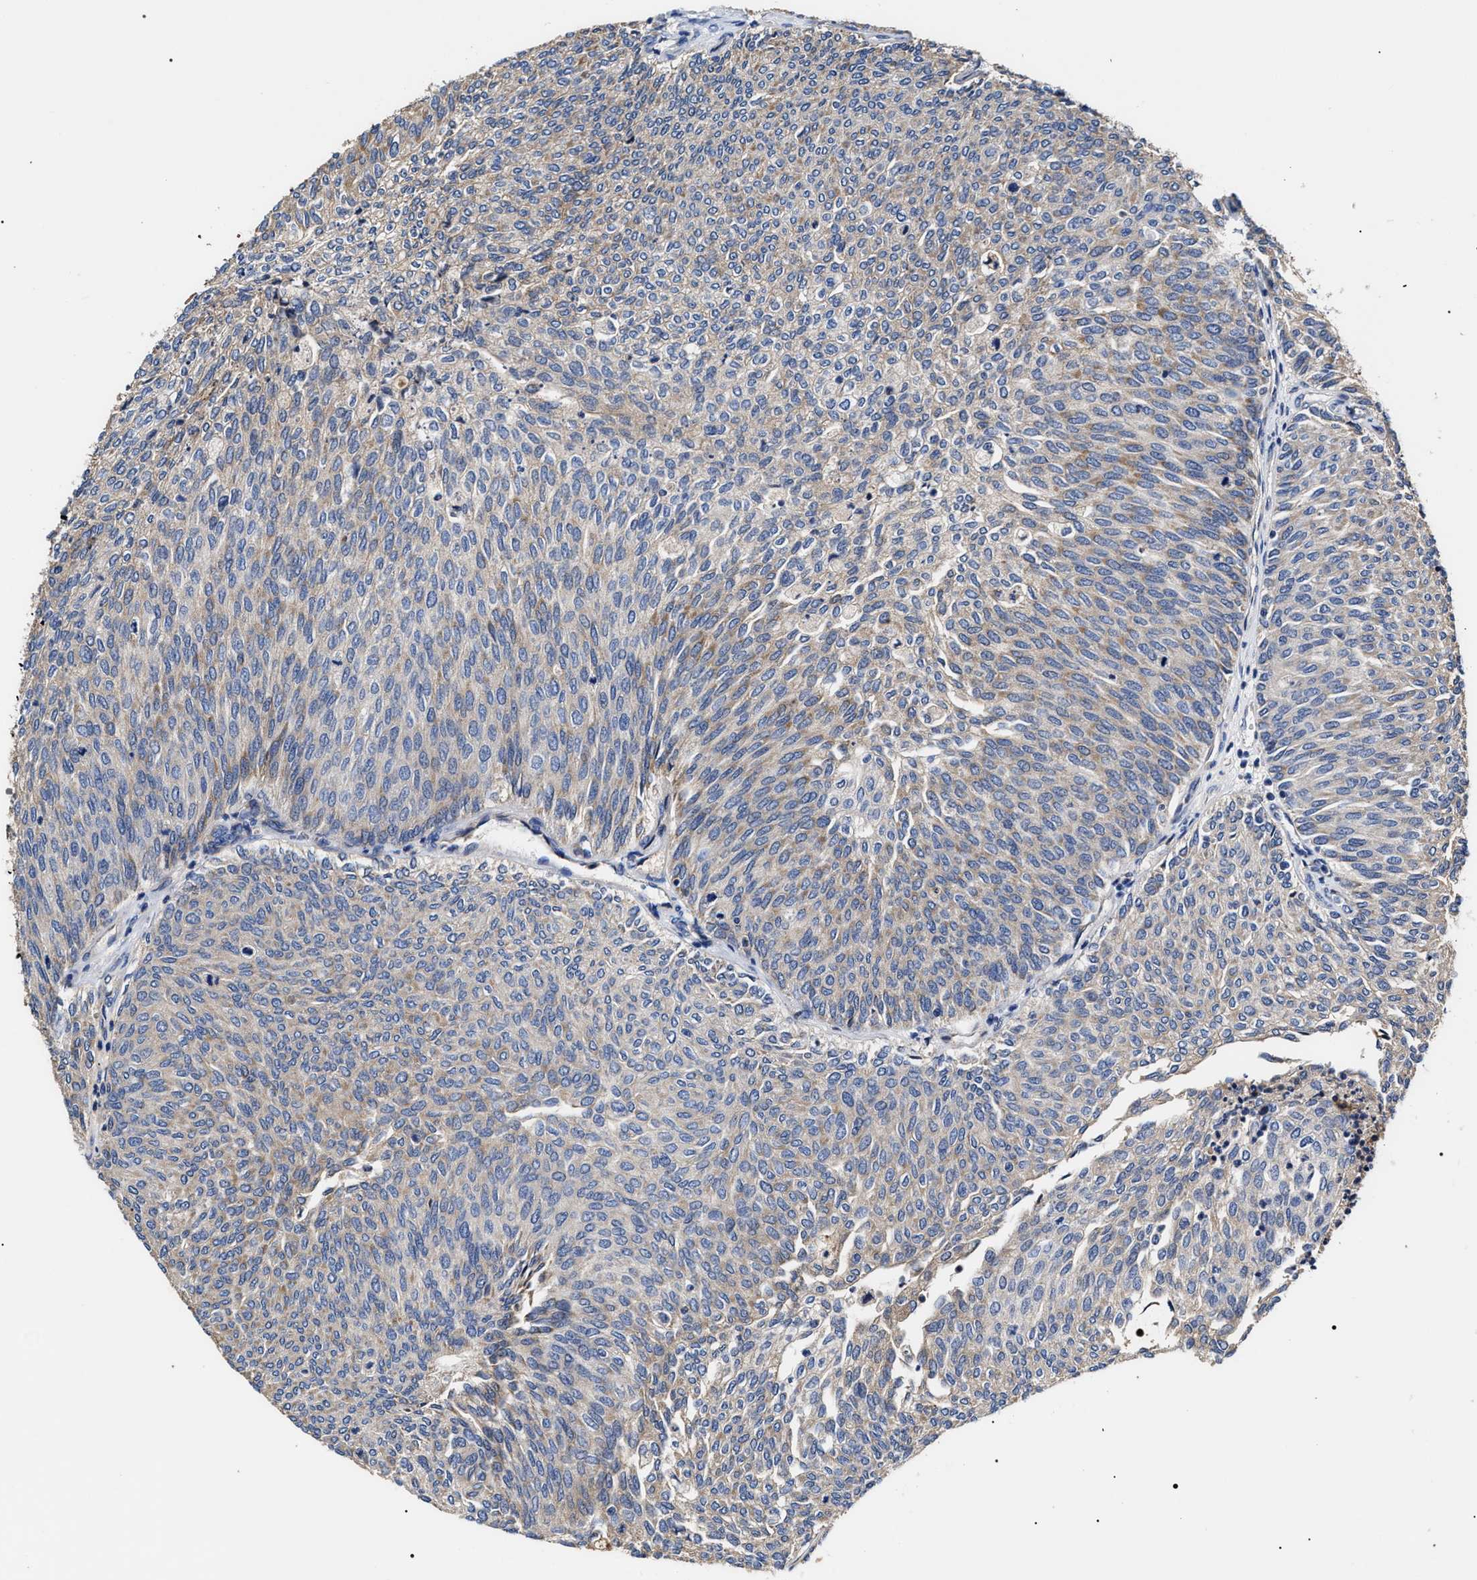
{"staining": {"intensity": "moderate", "quantity": "25%-75%", "location": "cytoplasmic/membranous"}, "tissue": "urothelial cancer", "cell_type": "Tumor cells", "image_type": "cancer", "snomed": [{"axis": "morphology", "description": "Urothelial carcinoma, Low grade"}, {"axis": "topography", "description": "Urinary bladder"}], "caption": "The image exhibits immunohistochemical staining of urothelial cancer. There is moderate cytoplasmic/membranous staining is appreciated in about 25%-75% of tumor cells.", "gene": "MACC1", "patient": {"sex": "female", "age": 79}}